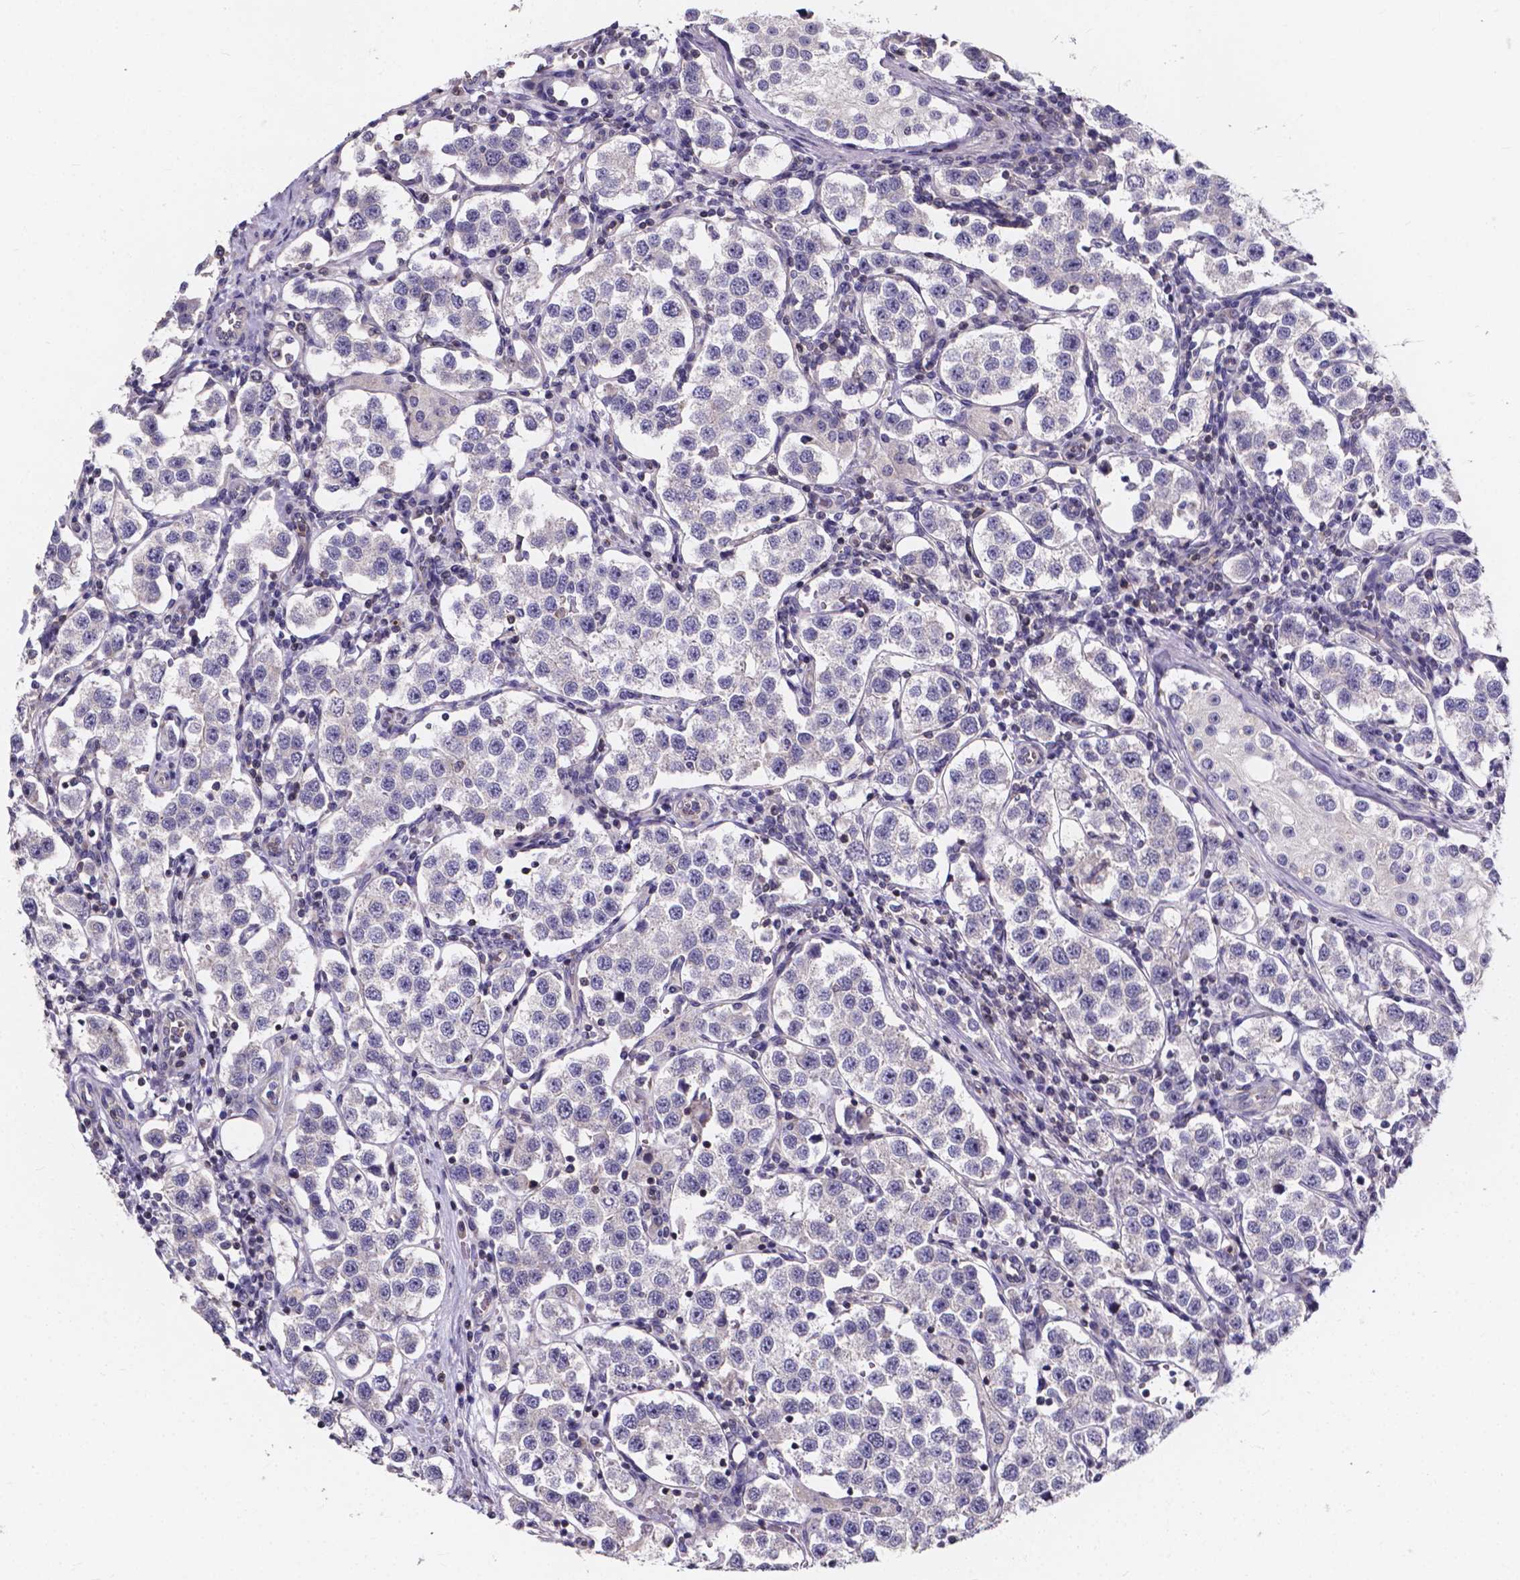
{"staining": {"intensity": "negative", "quantity": "none", "location": "none"}, "tissue": "testis cancer", "cell_type": "Tumor cells", "image_type": "cancer", "snomed": [{"axis": "morphology", "description": "Seminoma, NOS"}, {"axis": "topography", "description": "Testis"}], "caption": "Tumor cells are negative for protein expression in human testis cancer.", "gene": "THEMIS", "patient": {"sex": "male", "age": 37}}